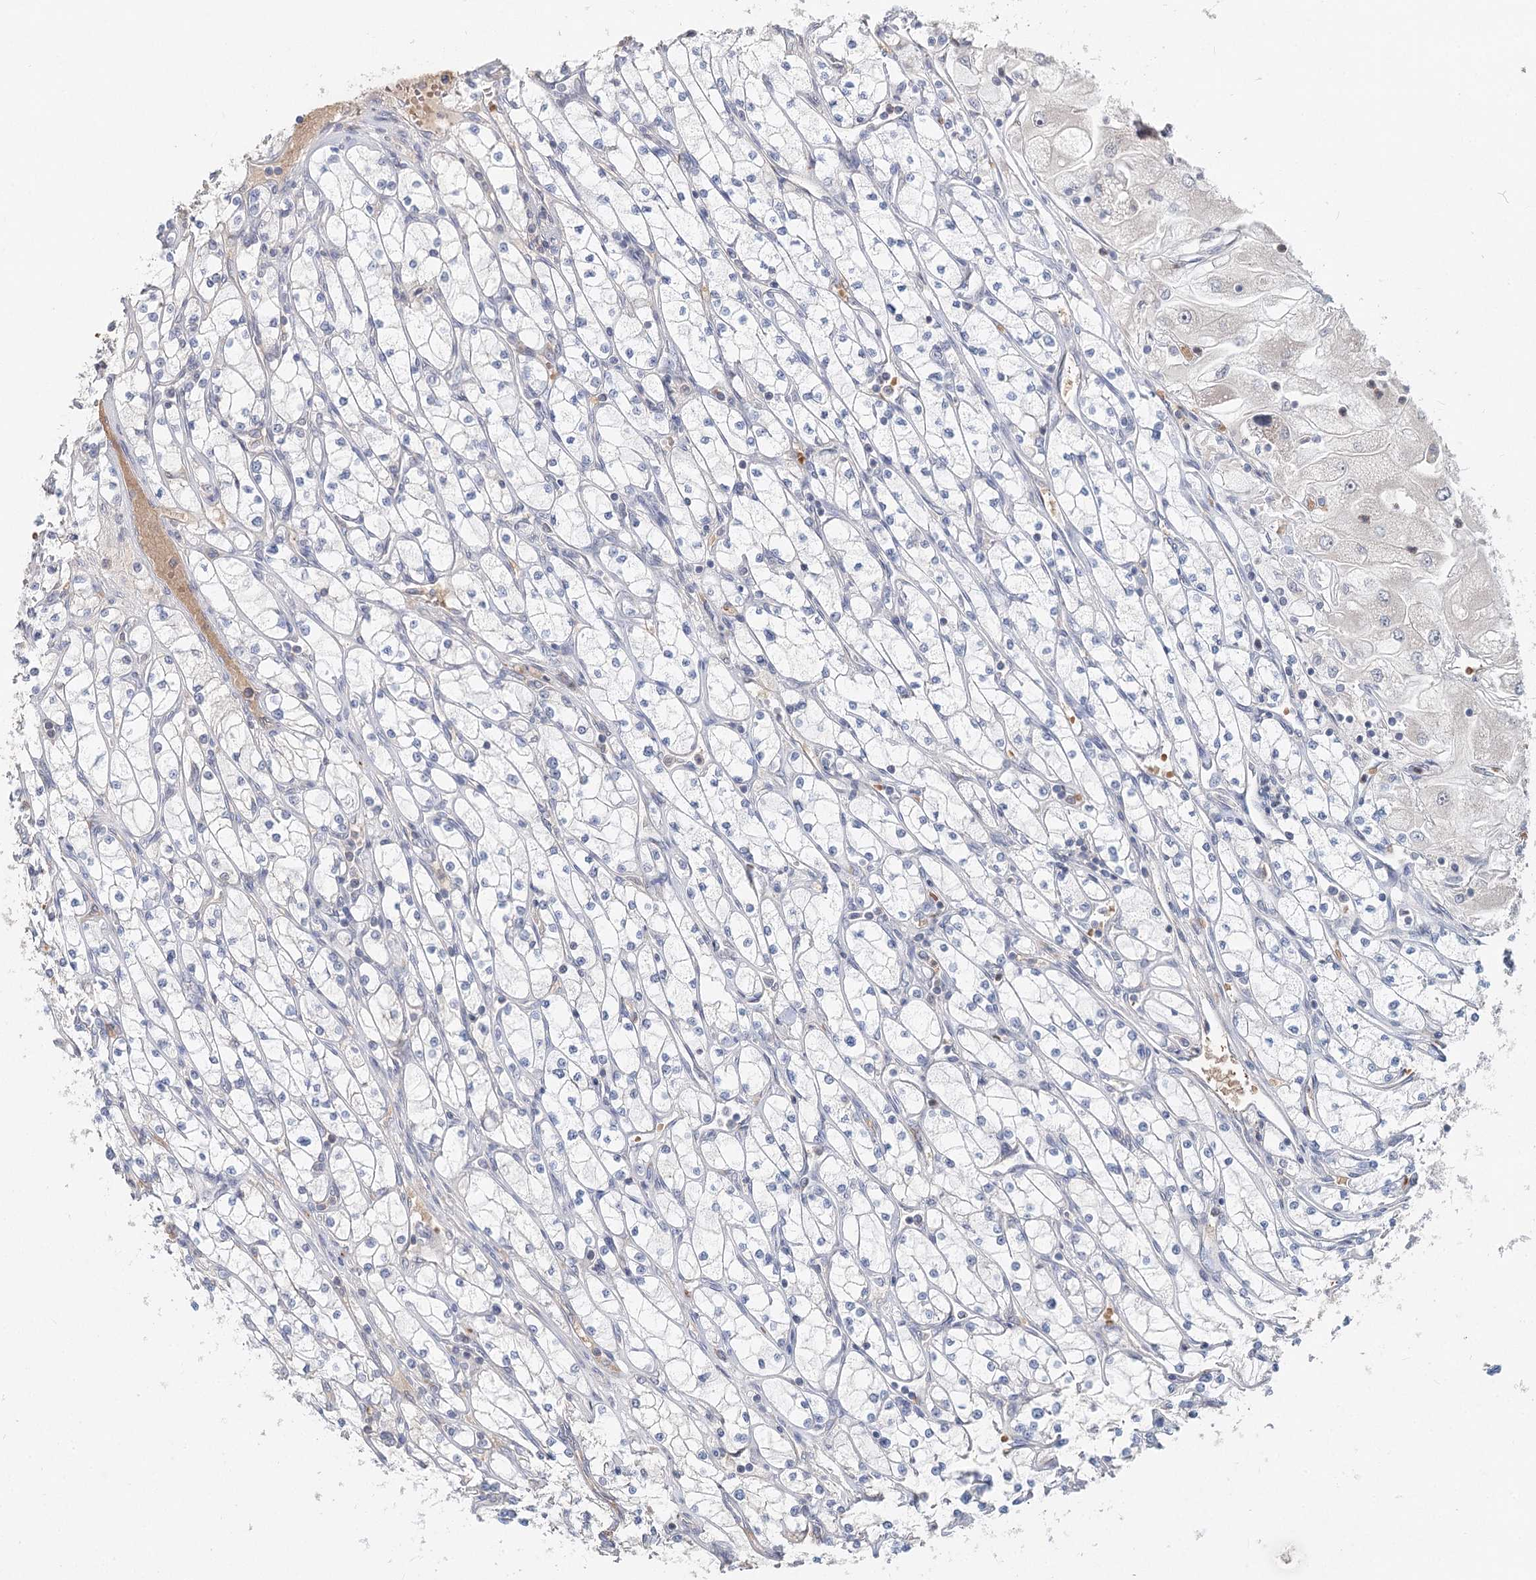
{"staining": {"intensity": "negative", "quantity": "none", "location": "none"}, "tissue": "renal cancer", "cell_type": "Tumor cells", "image_type": "cancer", "snomed": [{"axis": "morphology", "description": "Adenocarcinoma, NOS"}, {"axis": "topography", "description": "Kidney"}], "caption": "Immunohistochemical staining of human renal adenocarcinoma displays no significant expression in tumor cells.", "gene": "FBXO7", "patient": {"sex": "male", "age": 80}}